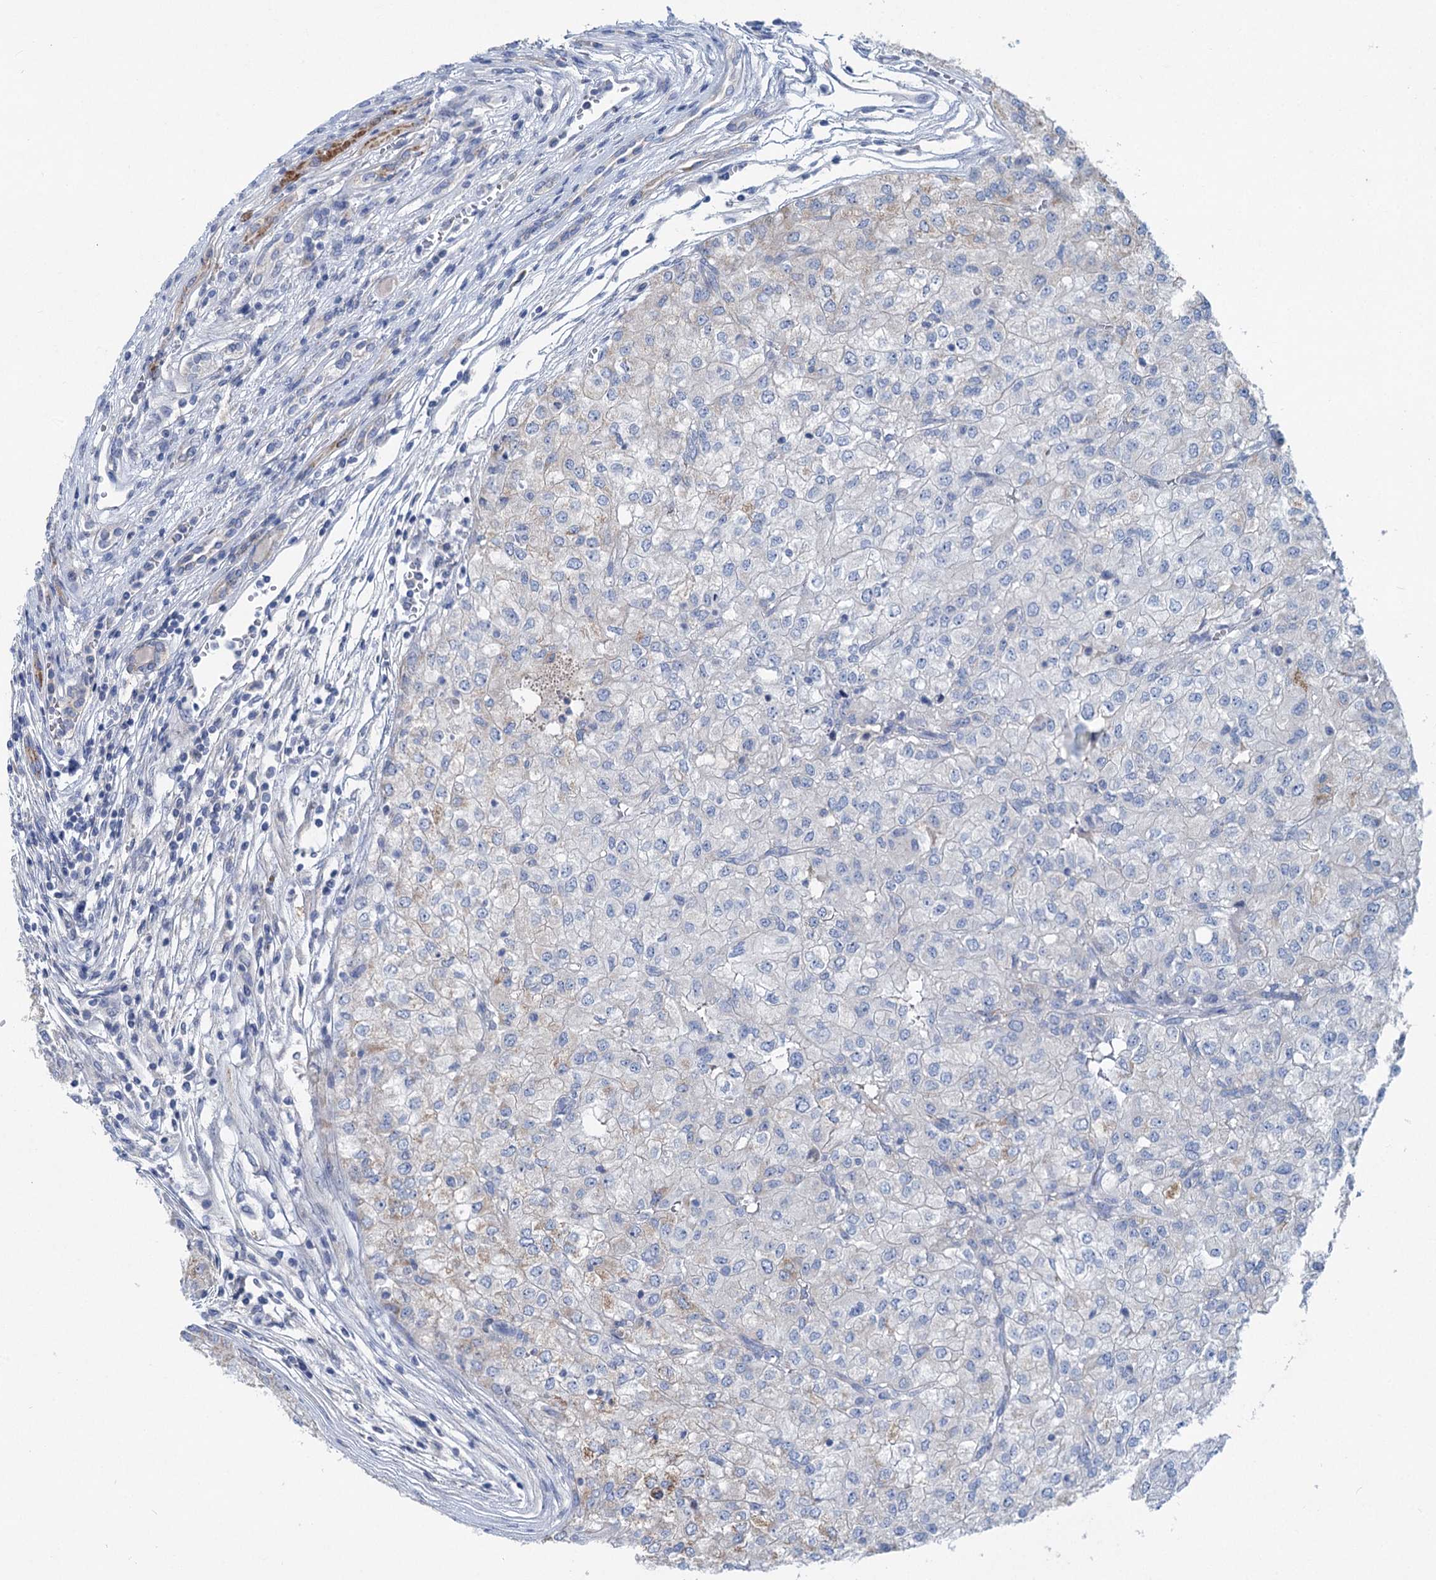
{"staining": {"intensity": "negative", "quantity": "none", "location": "none"}, "tissue": "renal cancer", "cell_type": "Tumor cells", "image_type": "cancer", "snomed": [{"axis": "morphology", "description": "Adenocarcinoma, NOS"}, {"axis": "topography", "description": "Kidney"}], "caption": "This is a micrograph of immunohistochemistry (IHC) staining of renal cancer (adenocarcinoma), which shows no positivity in tumor cells.", "gene": "CHDH", "patient": {"sex": "female", "age": 54}}